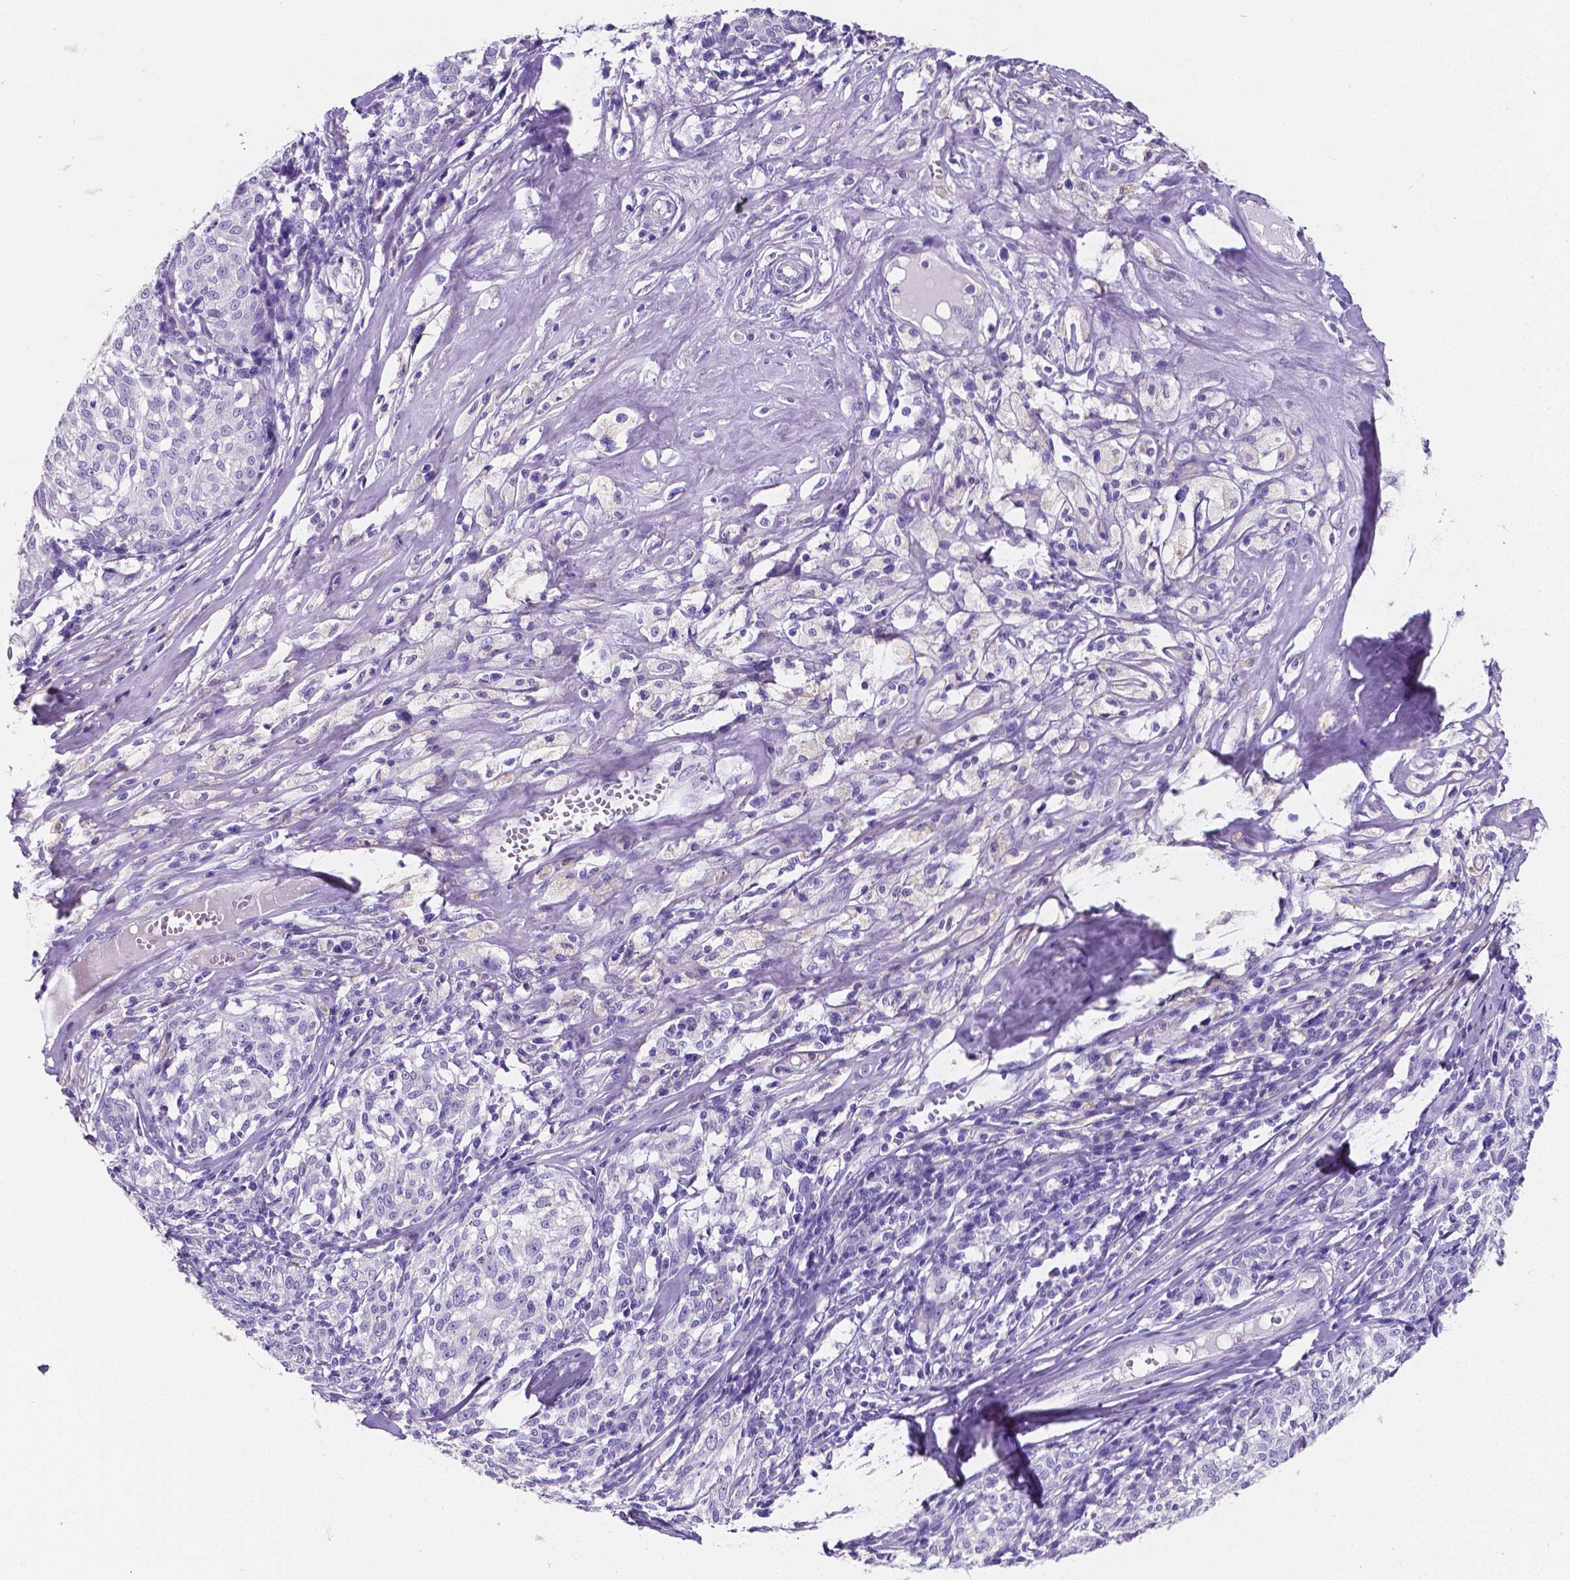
{"staining": {"intensity": "negative", "quantity": "none", "location": "none"}, "tissue": "melanoma", "cell_type": "Tumor cells", "image_type": "cancer", "snomed": [{"axis": "morphology", "description": "Malignant melanoma, NOS"}, {"axis": "topography", "description": "Skin"}], "caption": "Human melanoma stained for a protein using immunohistochemistry exhibits no positivity in tumor cells.", "gene": "SATB2", "patient": {"sex": "female", "age": 72}}